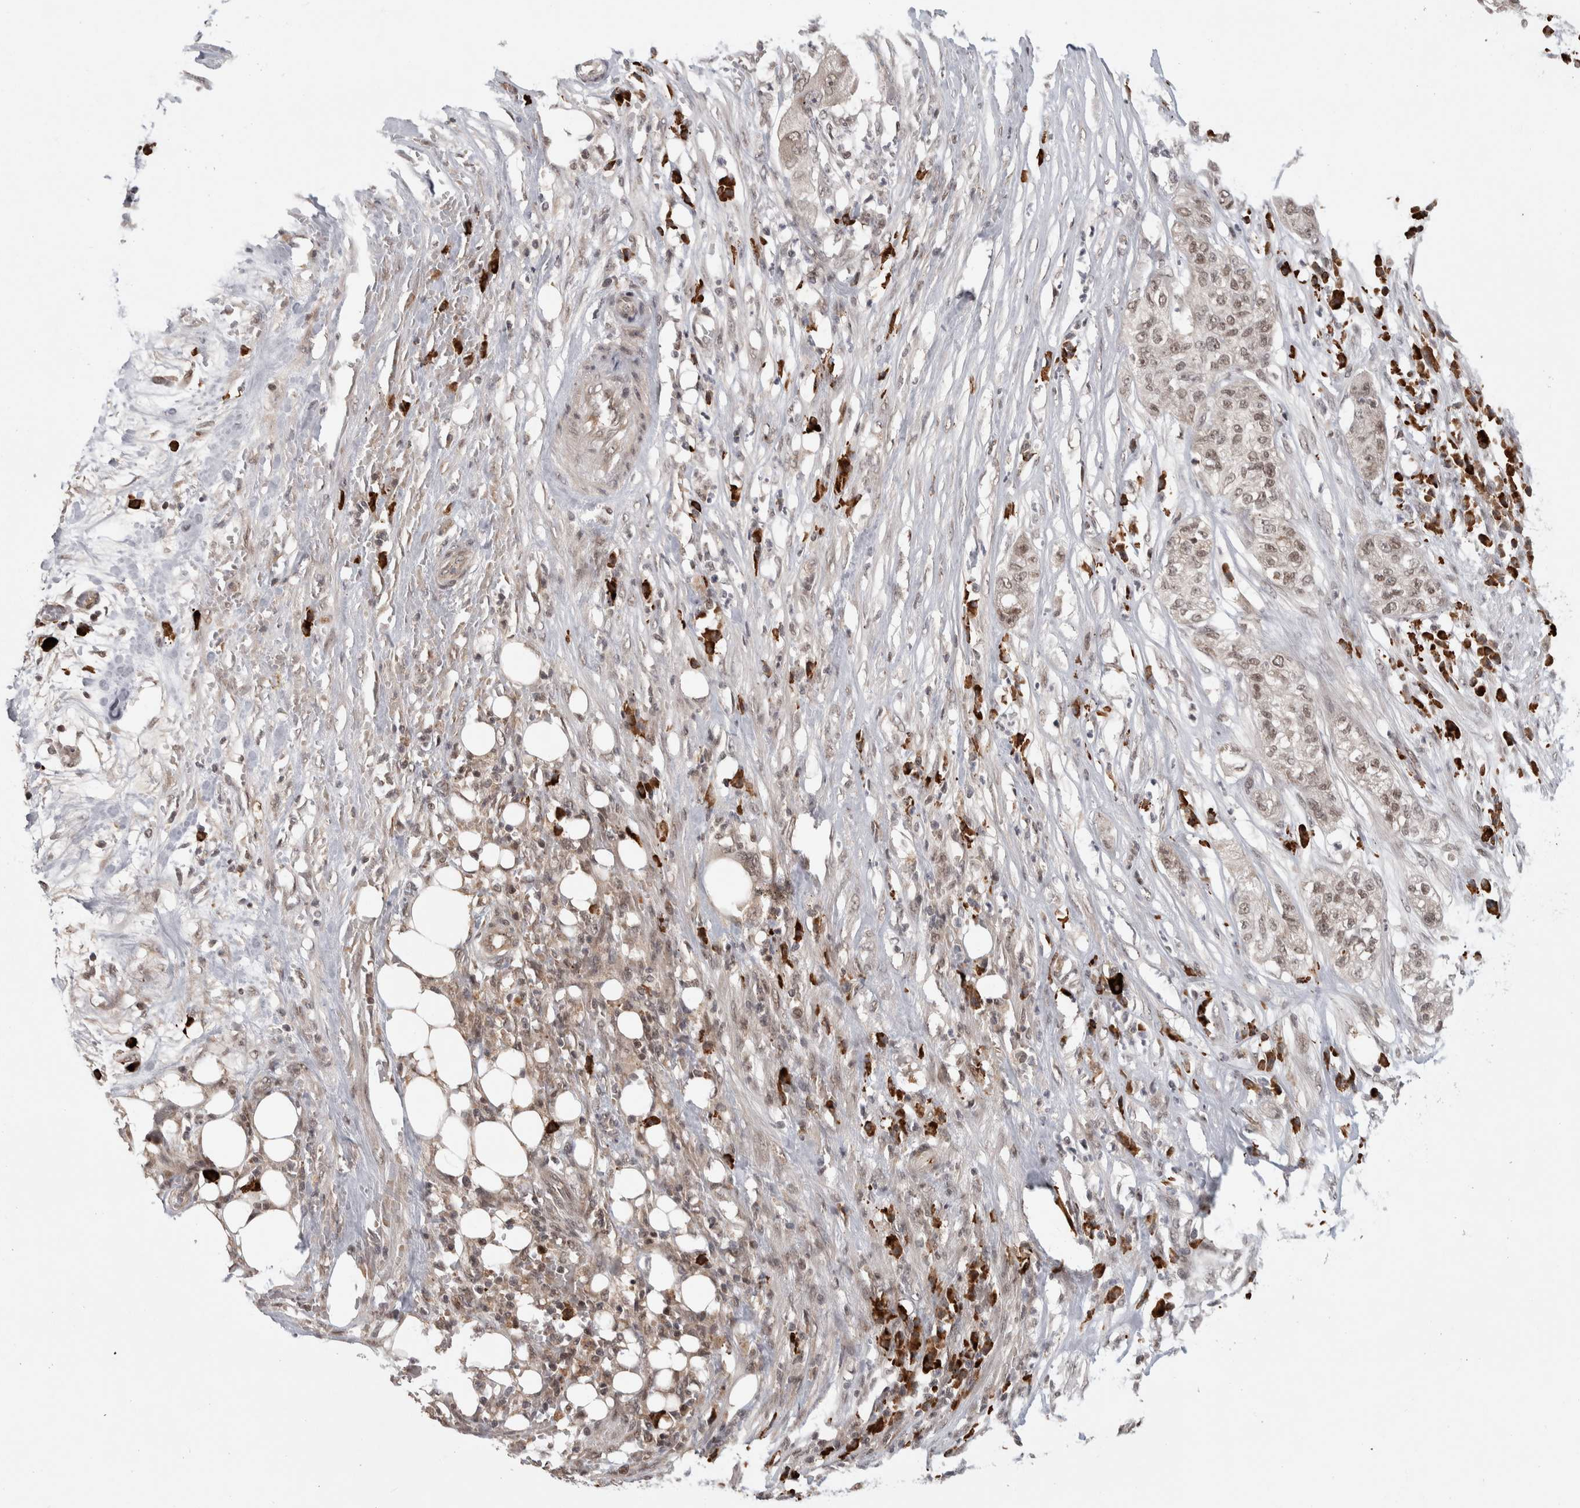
{"staining": {"intensity": "weak", "quantity": "25%-75%", "location": "nuclear"}, "tissue": "pancreatic cancer", "cell_type": "Tumor cells", "image_type": "cancer", "snomed": [{"axis": "morphology", "description": "Adenocarcinoma, NOS"}, {"axis": "topography", "description": "Pancreas"}], "caption": "Pancreatic cancer (adenocarcinoma) stained with a protein marker displays weak staining in tumor cells.", "gene": "ZNF592", "patient": {"sex": "female", "age": 78}}